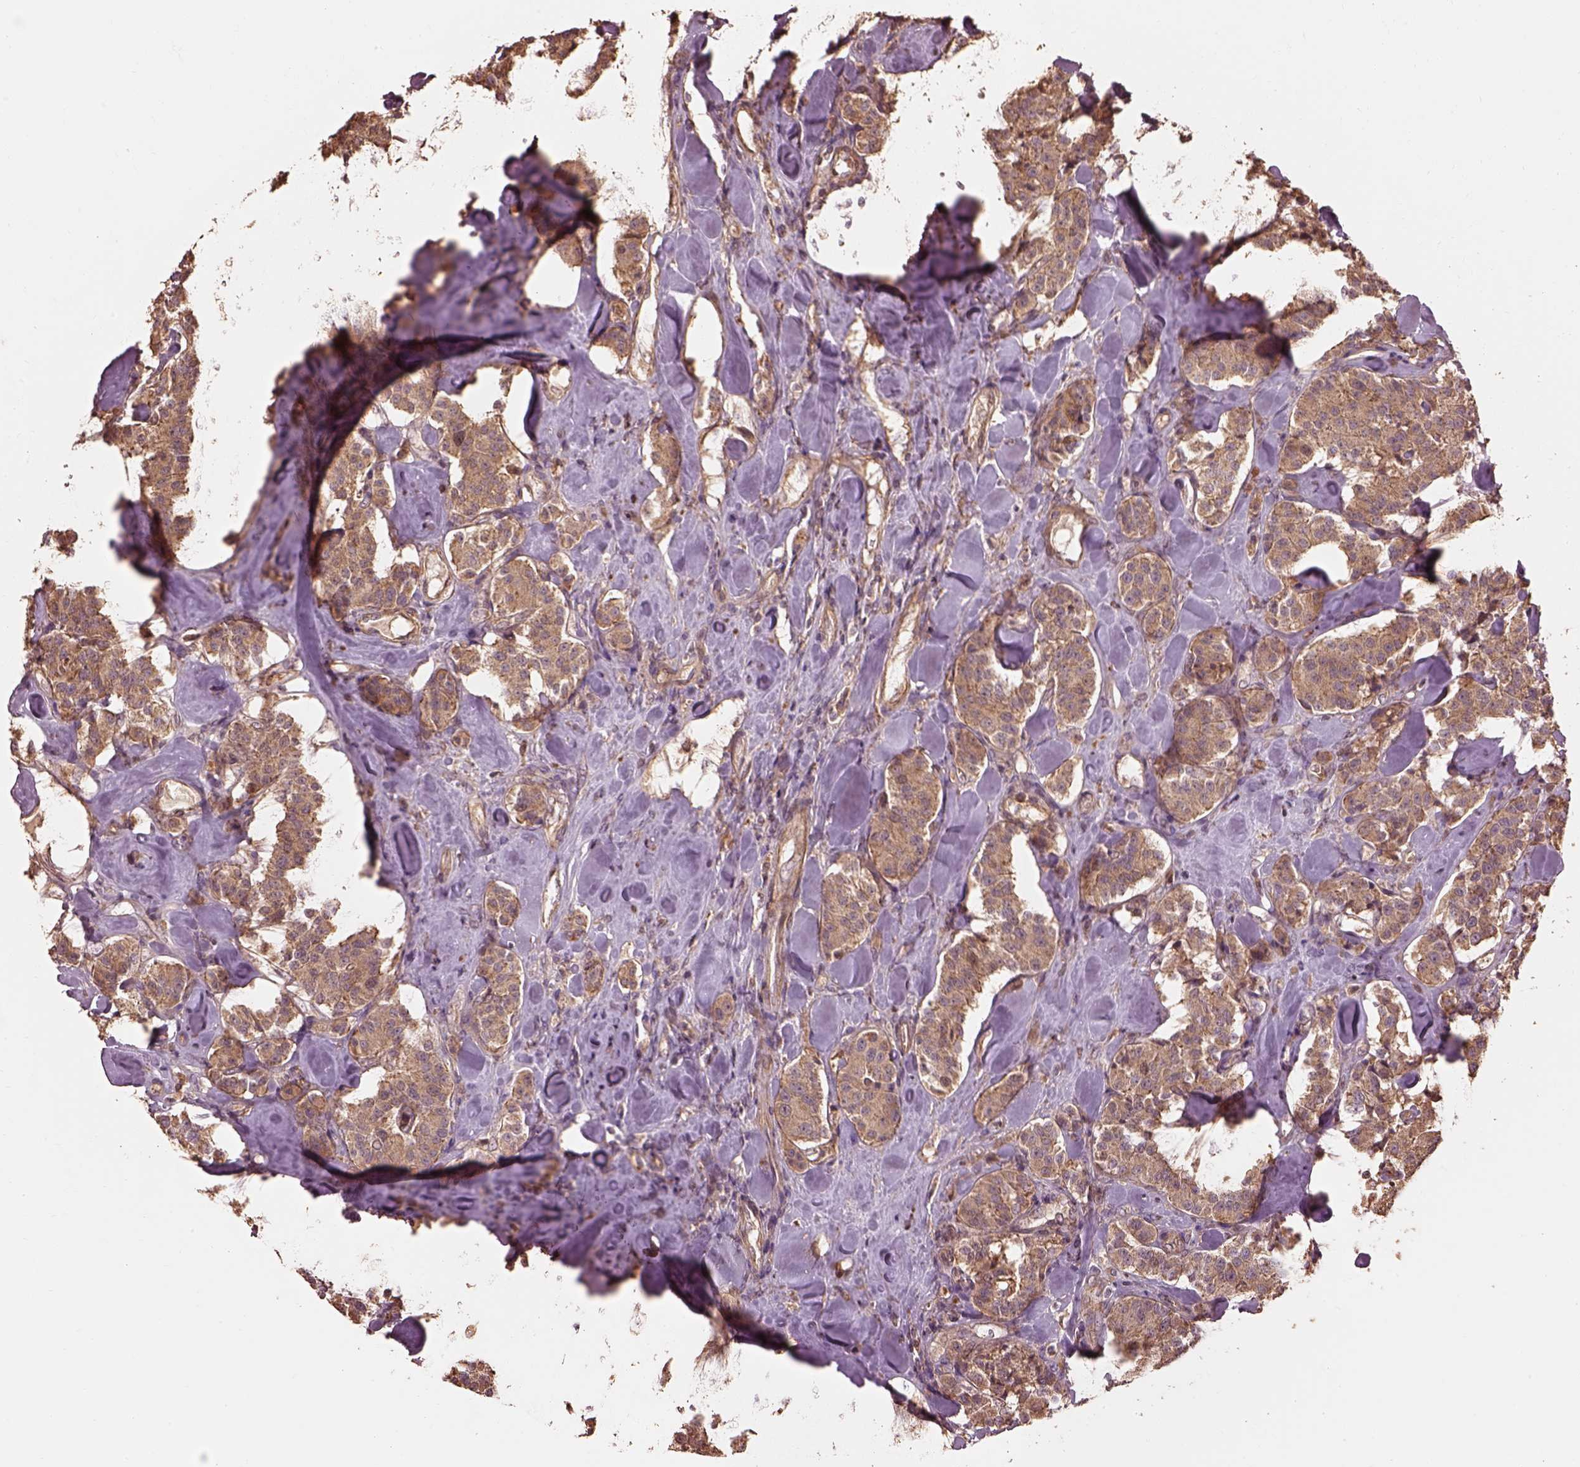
{"staining": {"intensity": "moderate", "quantity": ">75%", "location": "cytoplasmic/membranous"}, "tissue": "carcinoid", "cell_type": "Tumor cells", "image_type": "cancer", "snomed": [{"axis": "morphology", "description": "Carcinoid, malignant, NOS"}, {"axis": "topography", "description": "Pancreas"}], "caption": "This is an image of immunohistochemistry (IHC) staining of malignant carcinoid, which shows moderate positivity in the cytoplasmic/membranous of tumor cells.", "gene": "METTL4", "patient": {"sex": "male", "age": 41}}